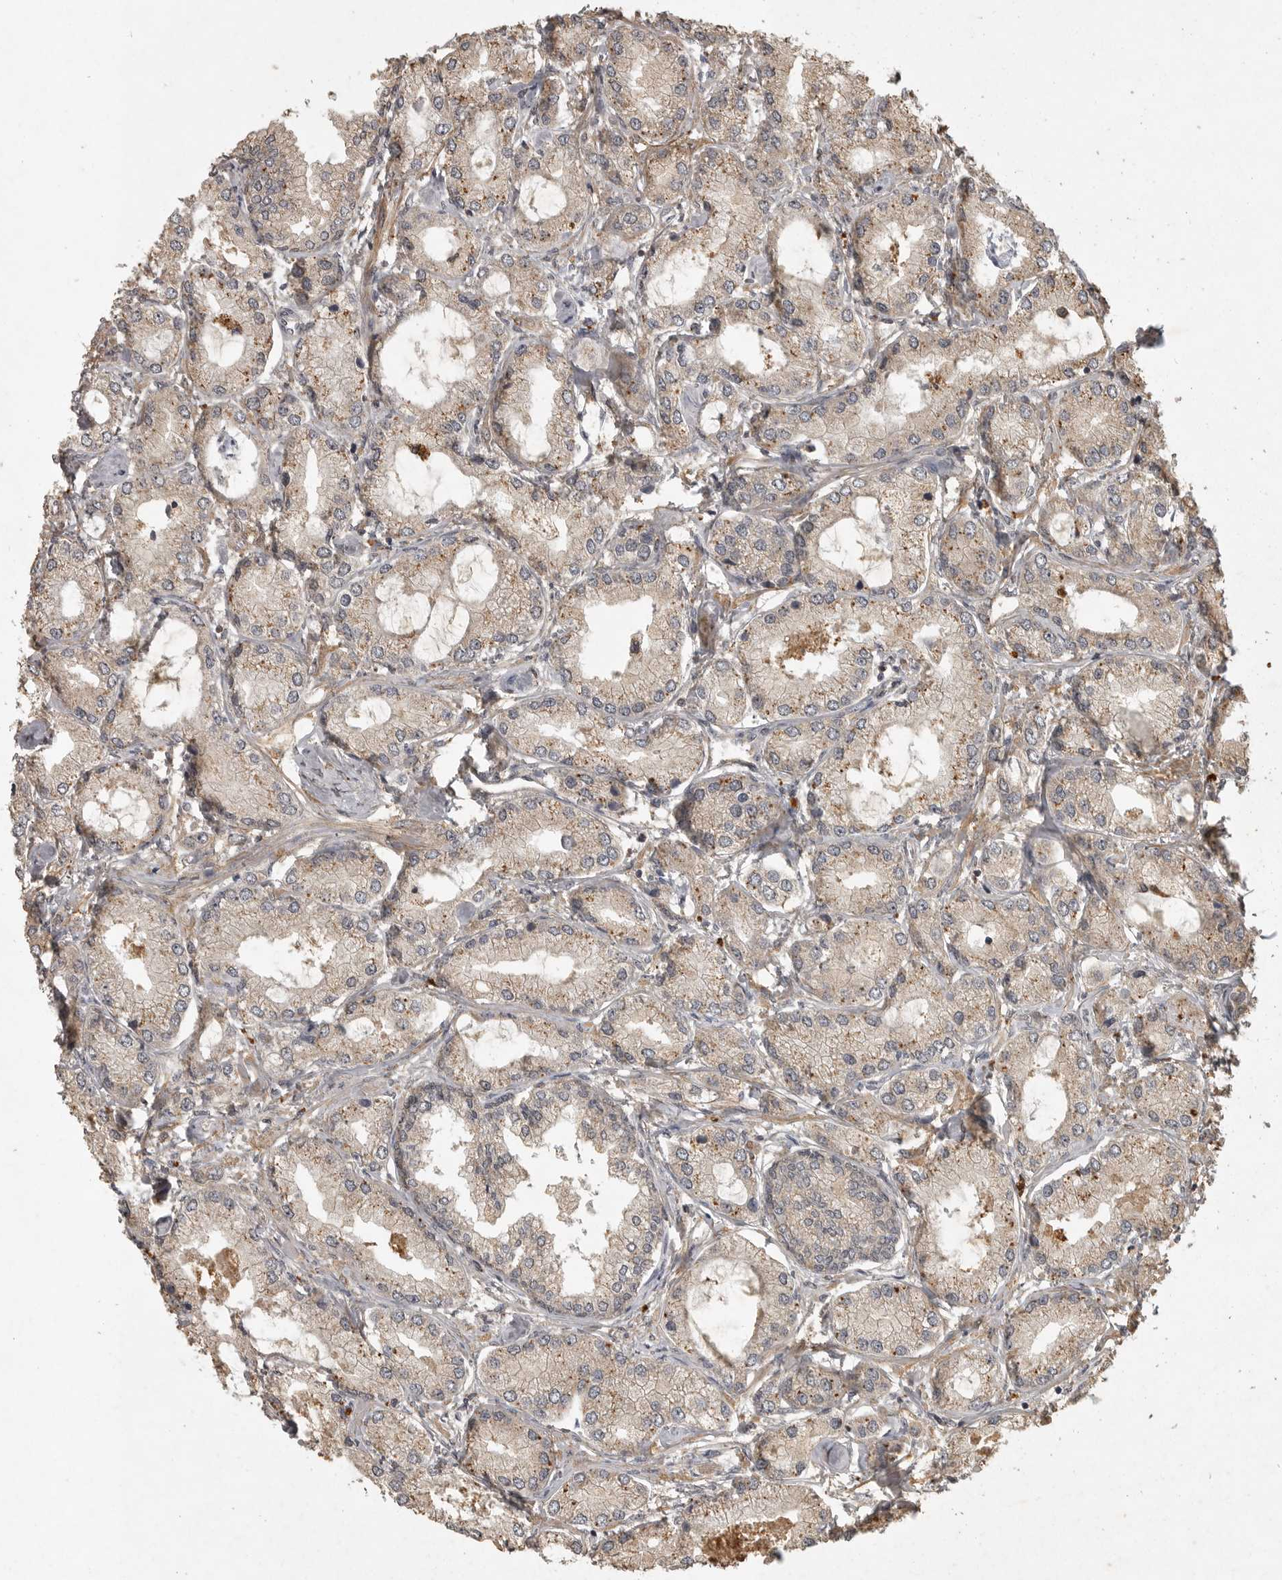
{"staining": {"intensity": "weak", "quantity": ">75%", "location": "cytoplasmic/membranous"}, "tissue": "prostate cancer", "cell_type": "Tumor cells", "image_type": "cancer", "snomed": [{"axis": "morphology", "description": "Adenocarcinoma, Low grade"}, {"axis": "topography", "description": "Prostate"}], "caption": "Prostate cancer (adenocarcinoma (low-grade)) stained with a brown dye reveals weak cytoplasmic/membranous positive expression in about >75% of tumor cells.", "gene": "ADAMTS4", "patient": {"sex": "male", "age": 62}}